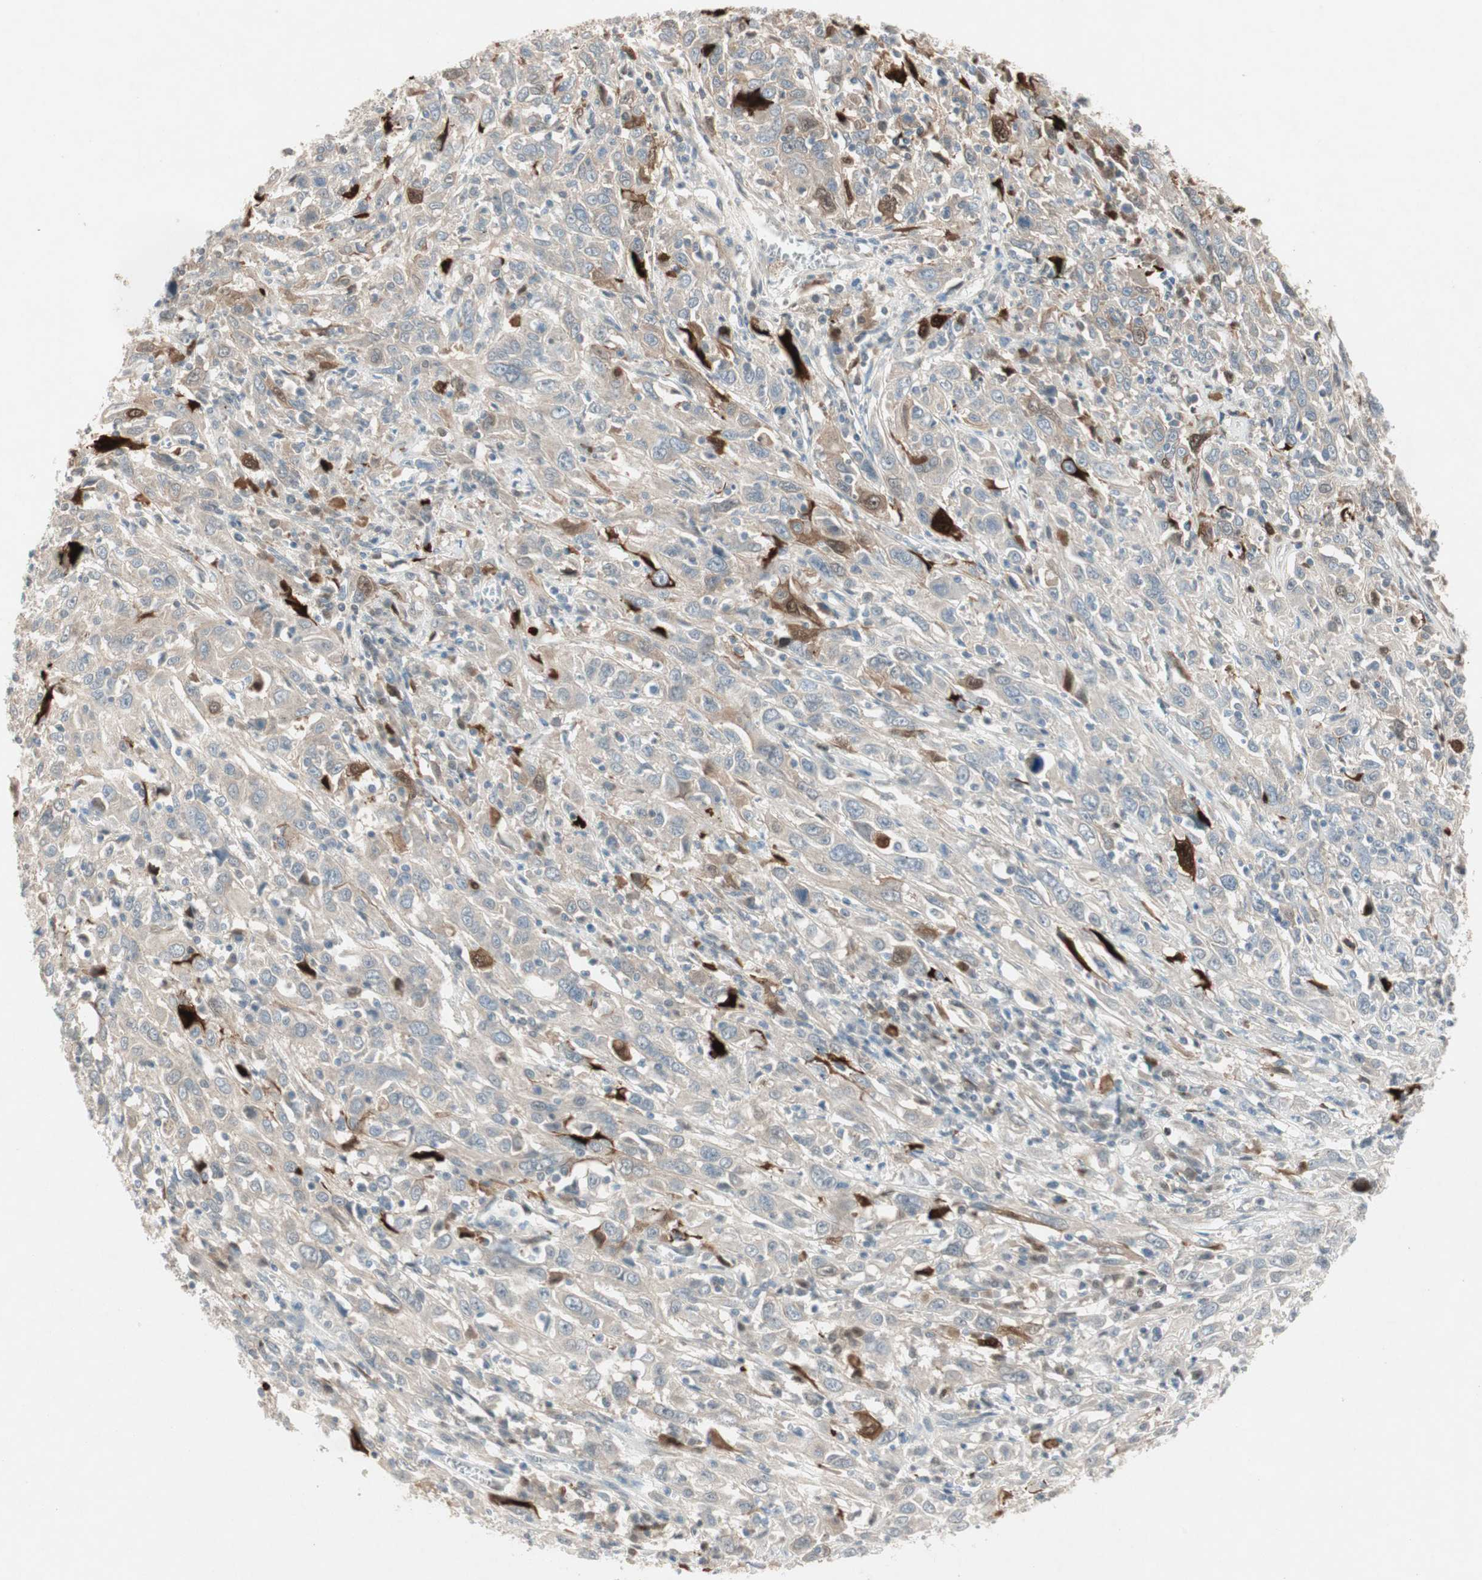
{"staining": {"intensity": "weak", "quantity": ">75%", "location": "cytoplasmic/membranous"}, "tissue": "cervical cancer", "cell_type": "Tumor cells", "image_type": "cancer", "snomed": [{"axis": "morphology", "description": "Squamous cell carcinoma, NOS"}, {"axis": "topography", "description": "Cervix"}], "caption": "Squamous cell carcinoma (cervical) stained with a protein marker demonstrates weak staining in tumor cells.", "gene": "RTL6", "patient": {"sex": "female", "age": 46}}